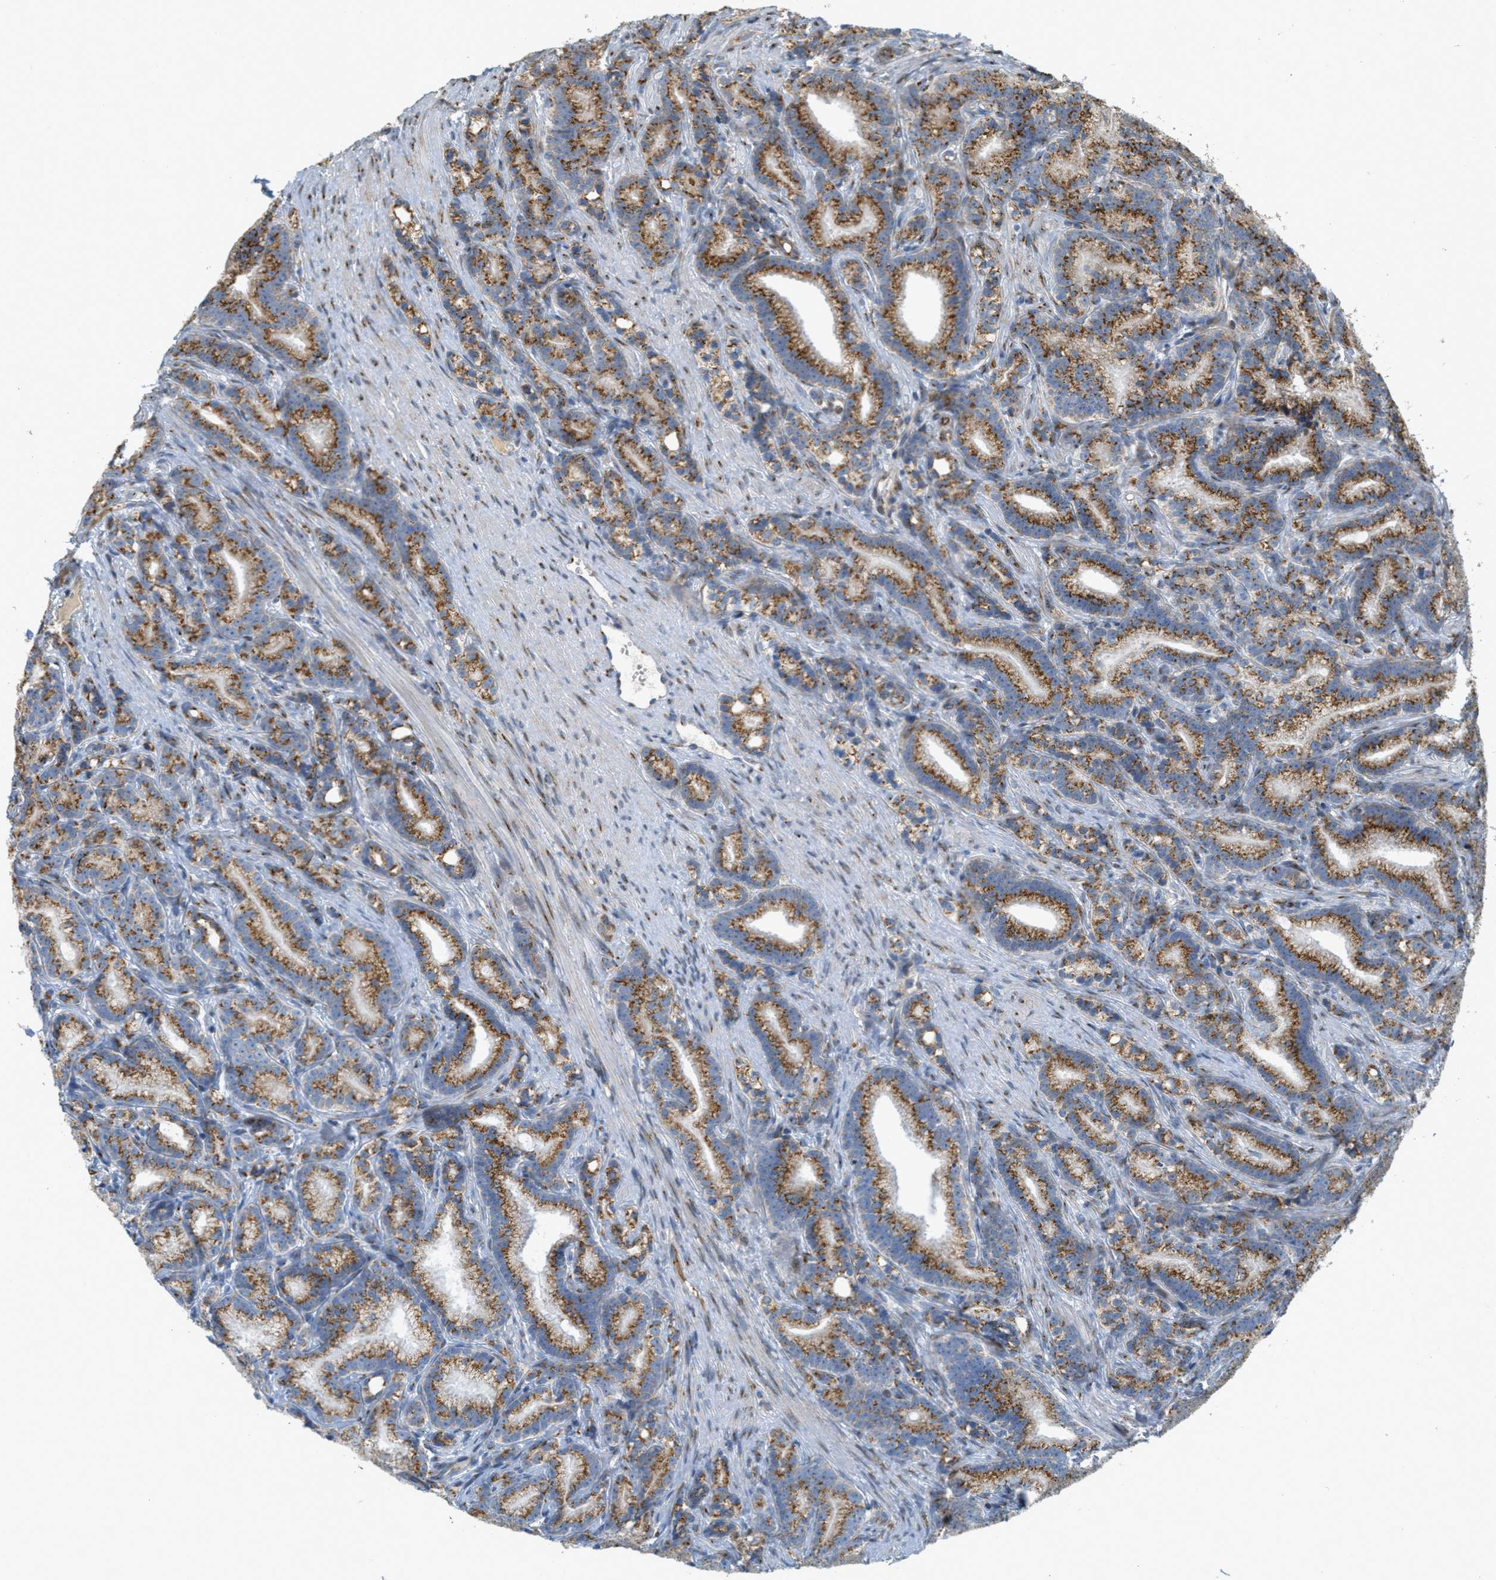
{"staining": {"intensity": "moderate", "quantity": ">75%", "location": "cytoplasmic/membranous"}, "tissue": "prostate cancer", "cell_type": "Tumor cells", "image_type": "cancer", "snomed": [{"axis": "morphology", "description": "Adenocarcinoma, Low grade"}, {"axis": "topography", "description": "Prostate"}], "caption": "Protein analysis of prostate cancer (adenocarcinoma (low-grade)) tissue exhibits moderate cytoplasmic/membranous expression in approximately >75% of tumor cells.", "gene": "ZFPL1", "patient": {"sex": "male", "age": 89}}